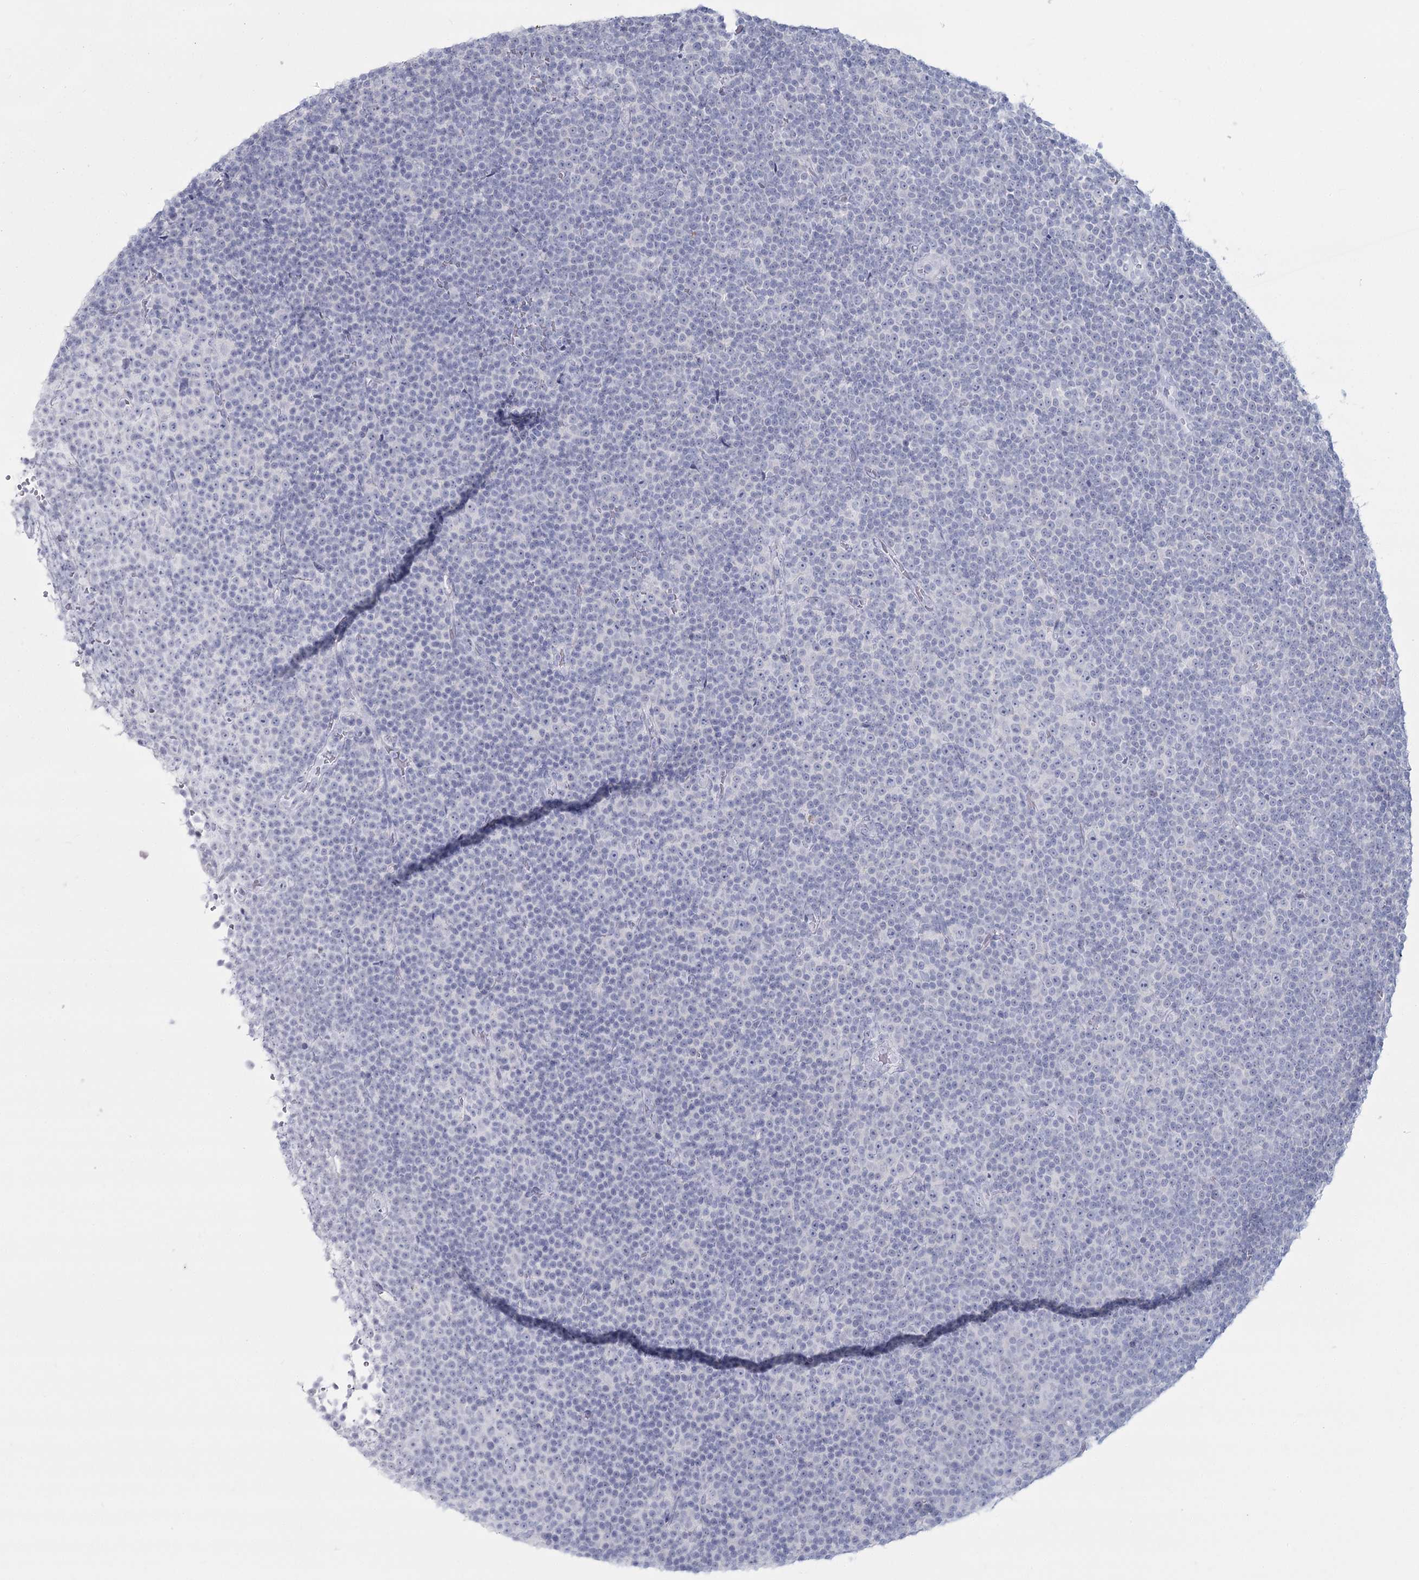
{"staining": {"intensity": "negative", "quantity": "none", "location": "none"}, "tissue": "lymphoma", "cell_type": "Tumor cells", "image_type": "cancer", "snomed": [{"axis": "morphology", "description": "Malignant lymphoma, non-Hodgkin's type, Low grade"}, {"axis": "topography", "description": "Lymph node"}], "caption": "The image displays no significant expression in tumor cells of low-grade malignant lymphoma, non-Hodgkin's type.", "gene": "SLC6A19", "patient": {"sex": "female", "age": 67}}